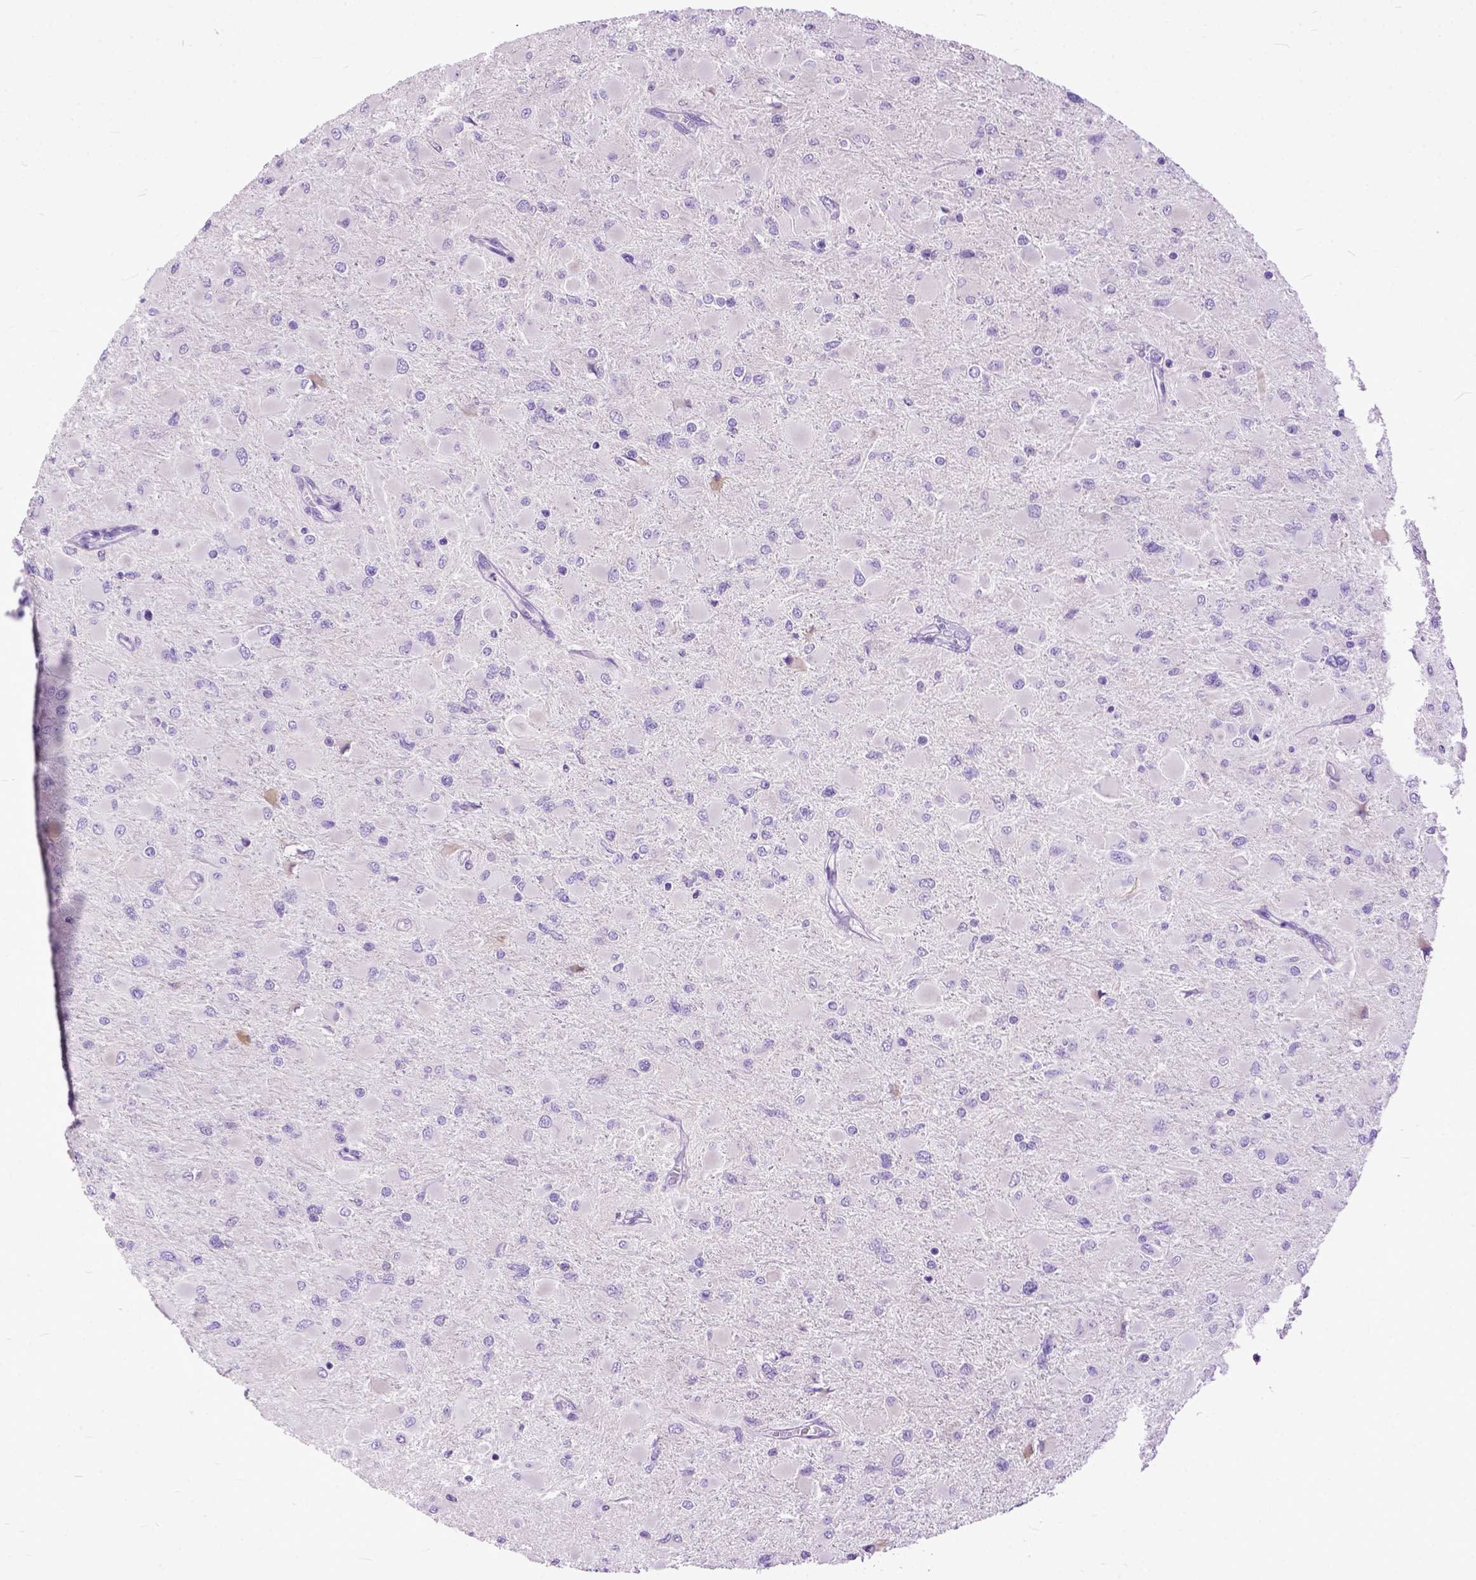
{"staining": {"intensity": "negative", "quantity": "none", "location": "none"}, "tissue": "glioma", "cell_type": "Tumor cells", "image_type": "cancer", "snomed": [{"axis": "morphology", "description": "Glioma, malignant, High grade"}, {"axis": "topography", "description": "Cerebral cortex"}], "caption": "DAB immunohistochemical staining of human glioma shows no significant expression in tumor cells.", "gene": "CRB1", "patient": {"sex": "female", "age": 36}}